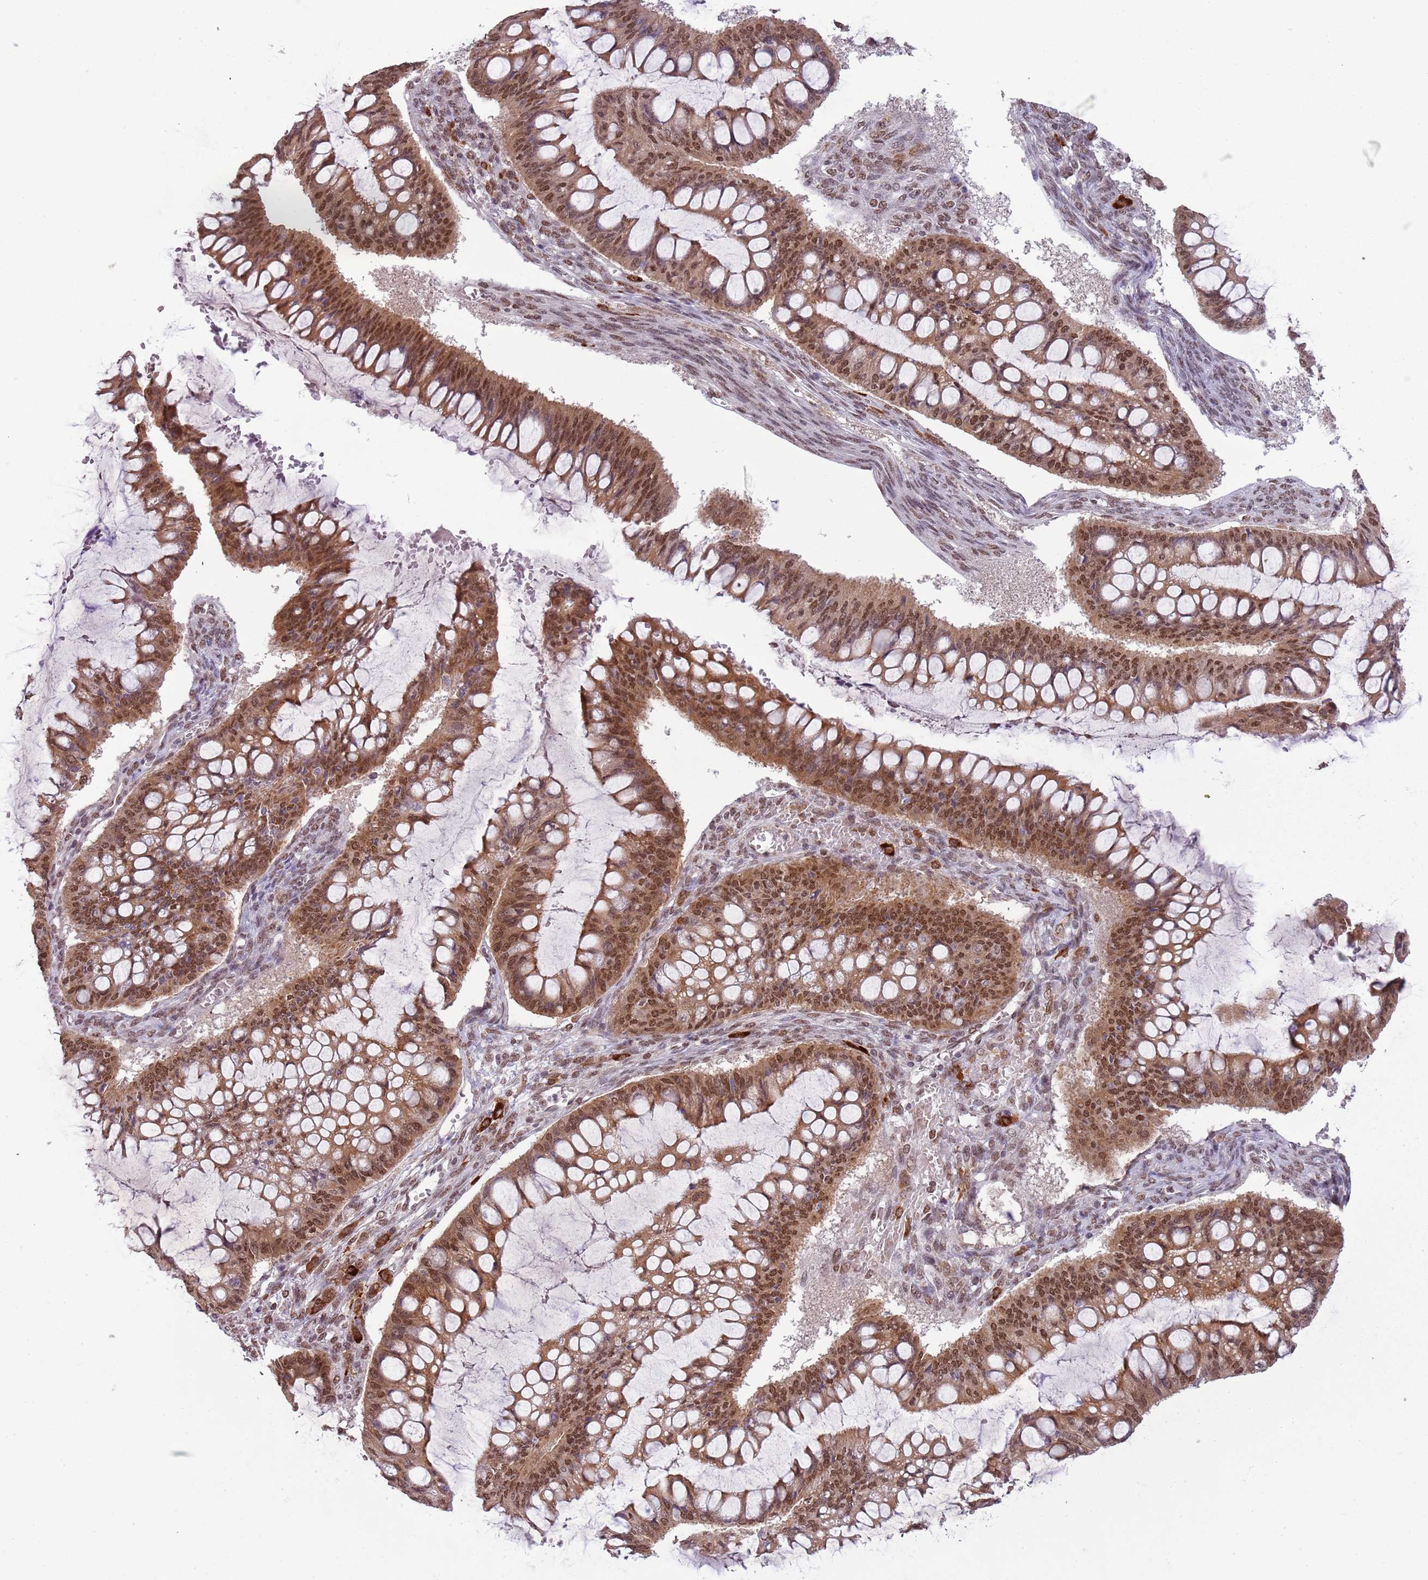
{"staining": {"intensity": "moderate", "quantity": ">75%", "location": "cytoplasmic/membranous,nuclear"}, "tissue": "ovarian cancer", "cell_type": "Tumor cells", "image_type": "cancer", "snomed": [{"axis": "morphology", "description": "Cystadenocarcinoma, mucinous, NOS"}, {"axis": "topography", "description": "Ovary"}], "caption": "The photomicrograph reveals a brown stain indicating the presence of a protein in the cytoplasmic/membranous and nuclear of tumor cells in mucinous cystadenocarcinoma (ovarian).", "gene": "FAM120AOS", "patient": {"sex": "female", "age": 73}}